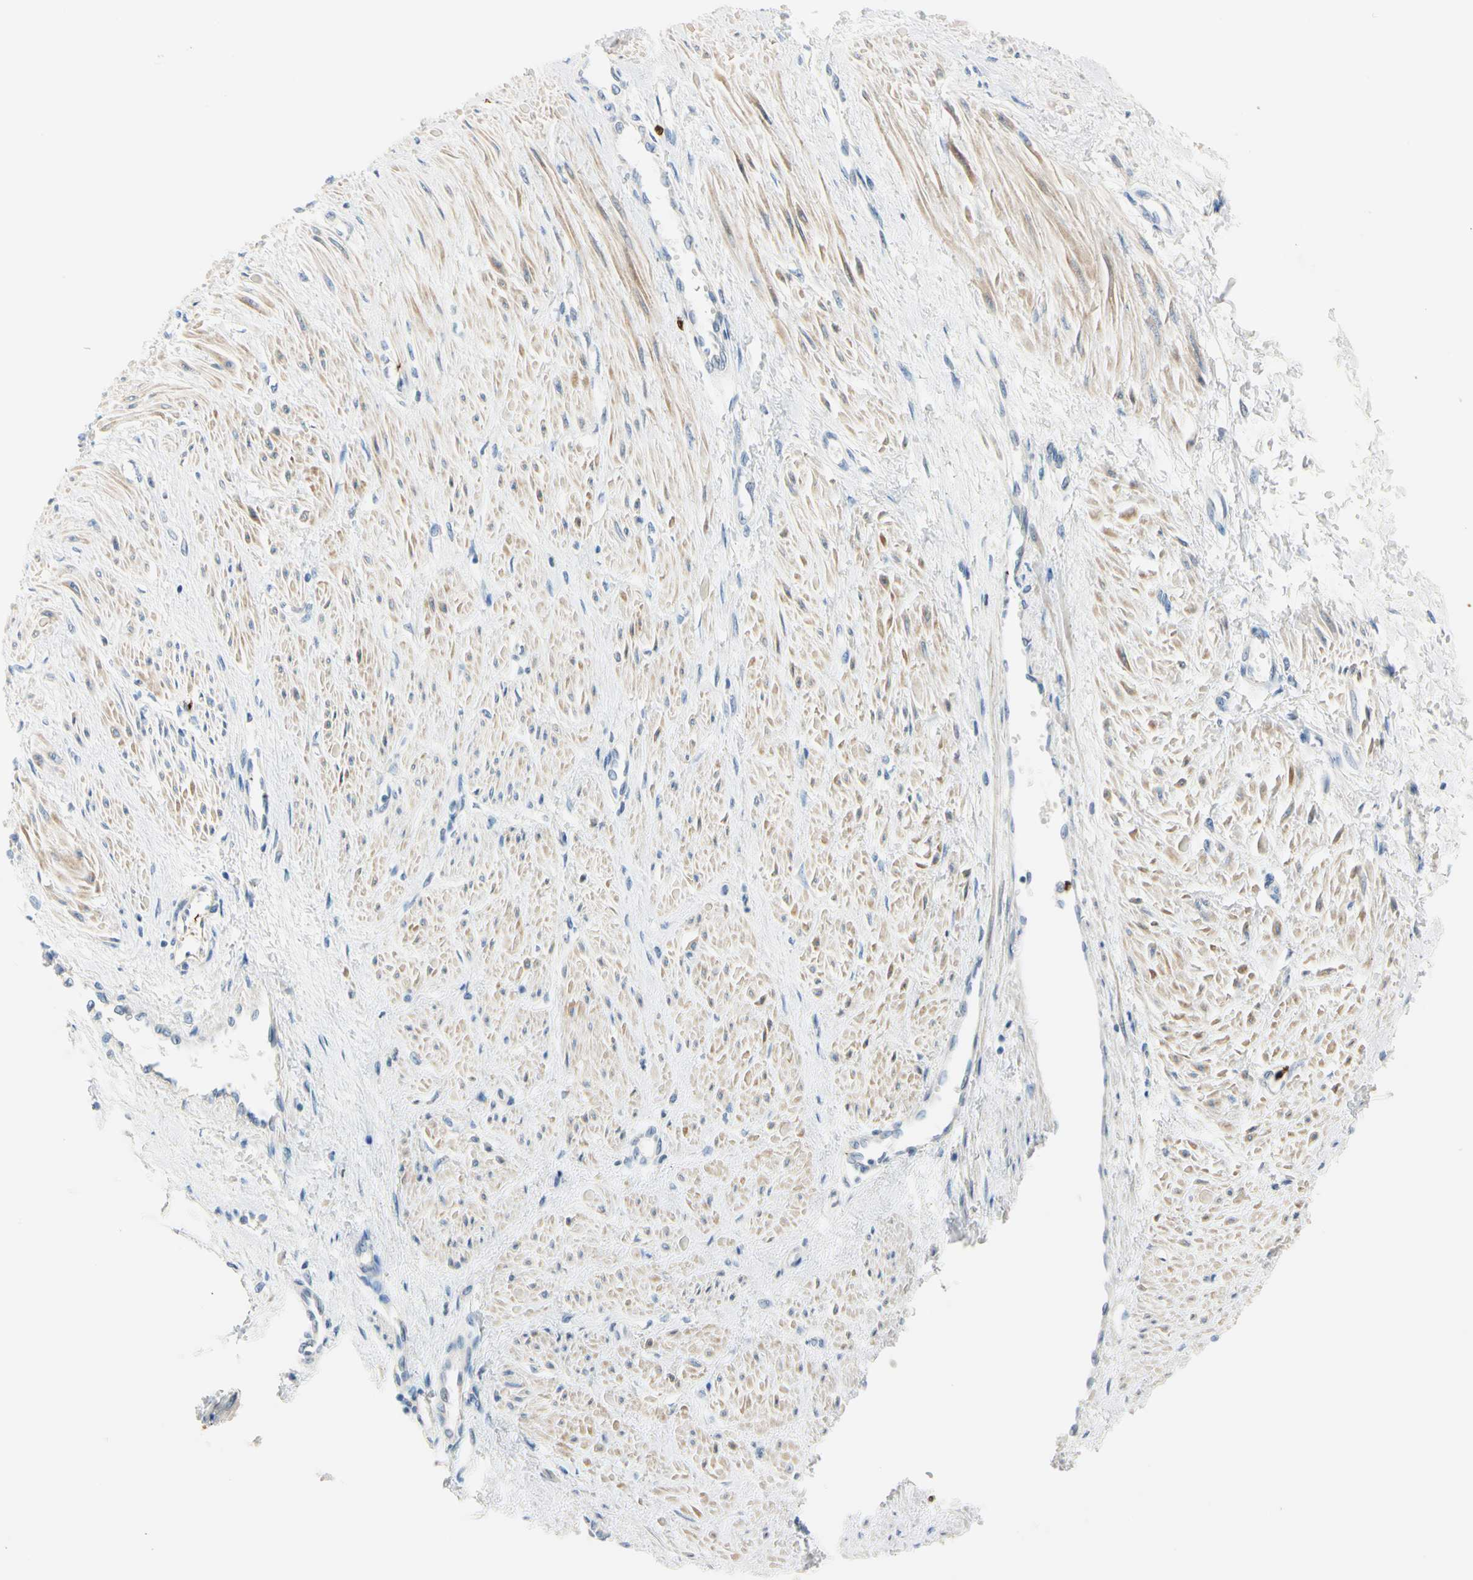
{"staining": {"intensity": "weak", "quantity": "25%-75%", "location": "cytoplasmic/membranous"}, "tissue": "smooth muscle", "cell_type": "Smooth muscle cells", "image_type": "normal", "snomed": [{"axis": "morphology", "description": "Normal tissue, NOS"}, {"axis": "topography", "description": "Smooth muscle"}, {"axis": "topography", "description": "Uterus"}], "caption": "Smooth muscle was stained to show a protein in brown. There is low levels of weak cytoplasmic/membranous expression in about 25%-75% of smooth muscle cells.", "gene": "TRAF5", "patient": {"sex": "female", "age": 39}}